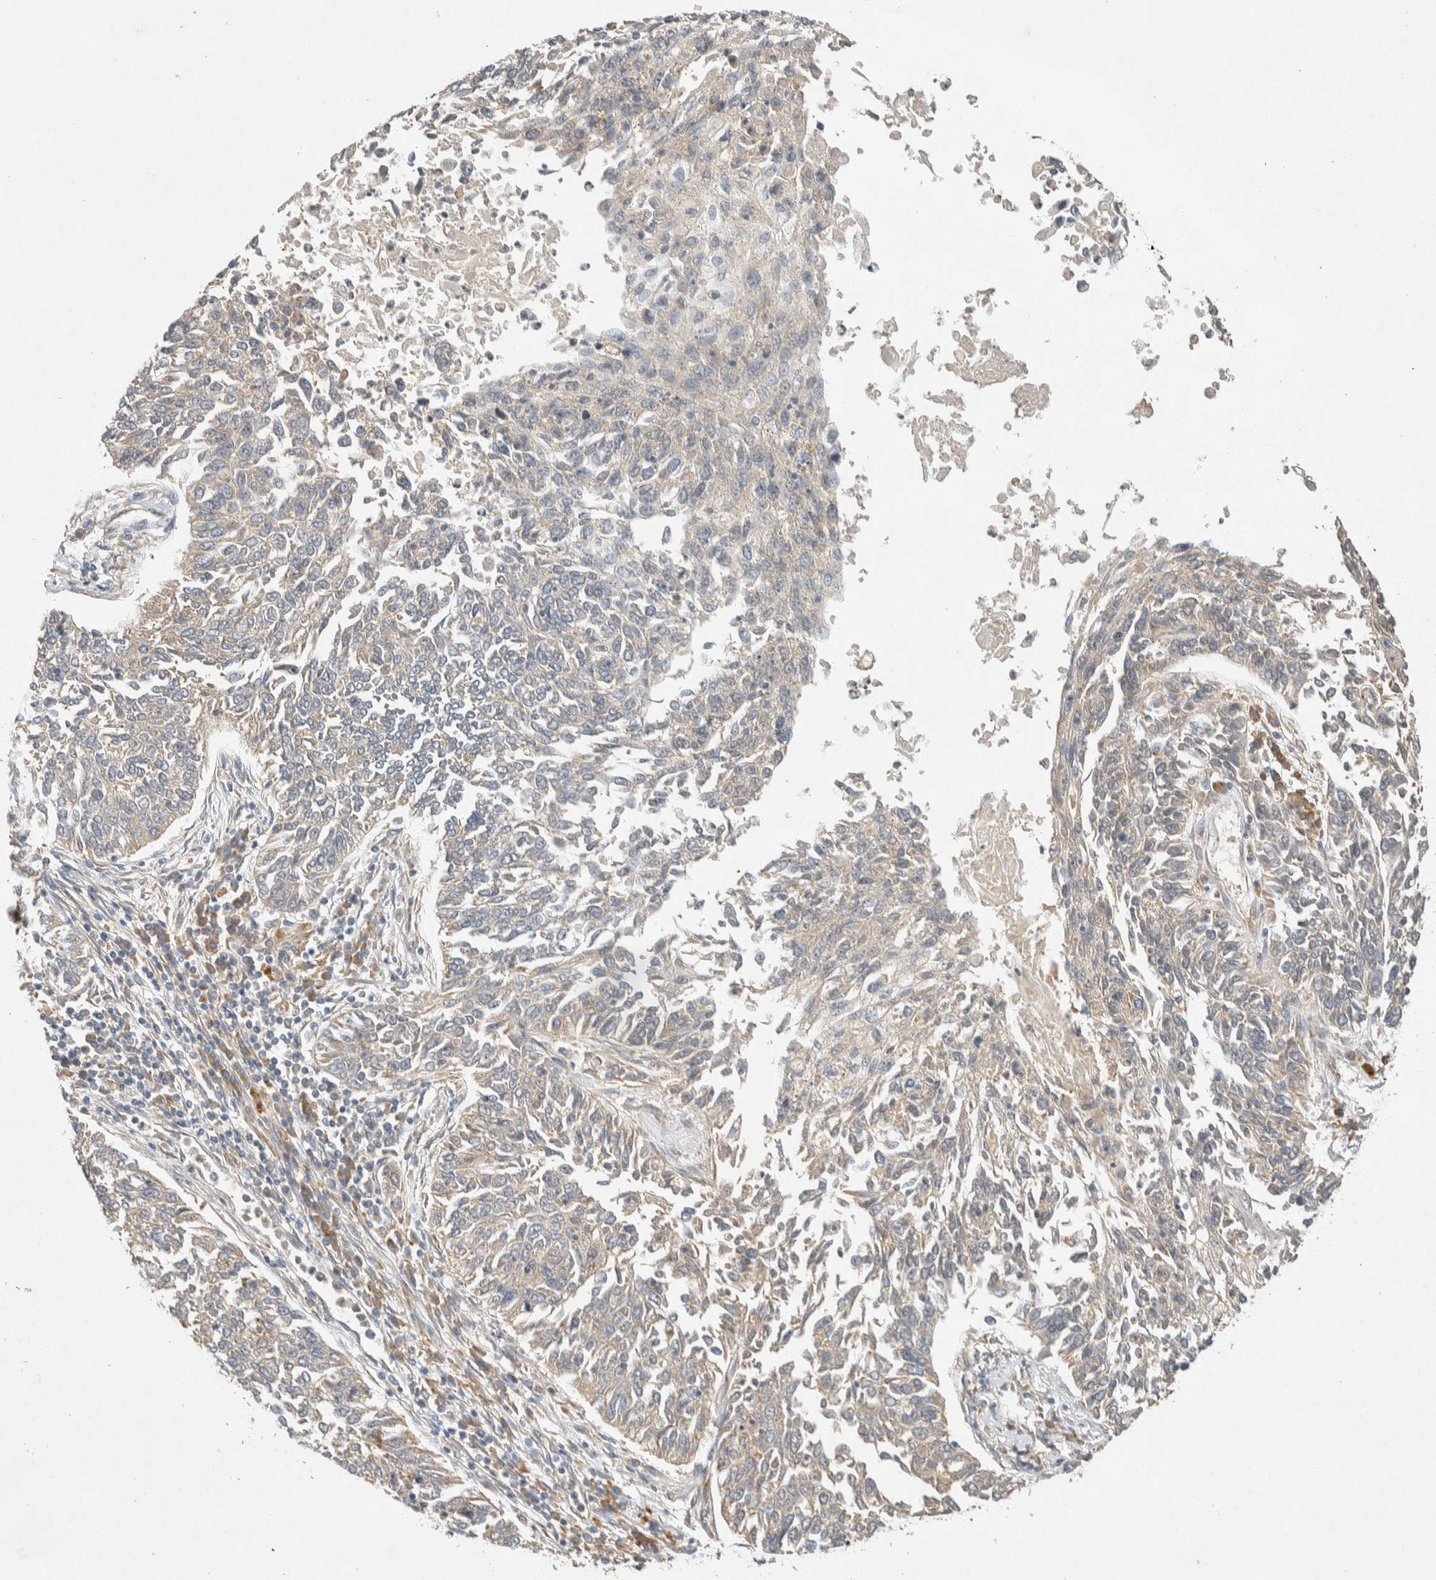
{"staining": {"intensity": "negative", "quantity": "none", "location": "none"}, "tissue": "lung cancer", "cell_type": "Tumor cells", "image_type": "cancer", "snomed": [{"axis": "morphology", "description": "Normal tissue, NOS"}, {"axis": "morphology", "description": "Squamous cell carcinoma, NOS"}, {"axis": "topography", "description": "Cartilage tissue"}, {"axis": "topography", "description": "Bronchus"}, {"axis": "topography", "description": "Lung"}], "caption": "A micrograph of lung cancer stained for a protein shows no brown staining in tumor cells. (Brightfield microscopy of DAB (3,3'-diaminobenzidine) immunohistochemistry (IHC) at high magnification).", "gene": "PXK", "patient": {"sex": "female", "age": 49}}